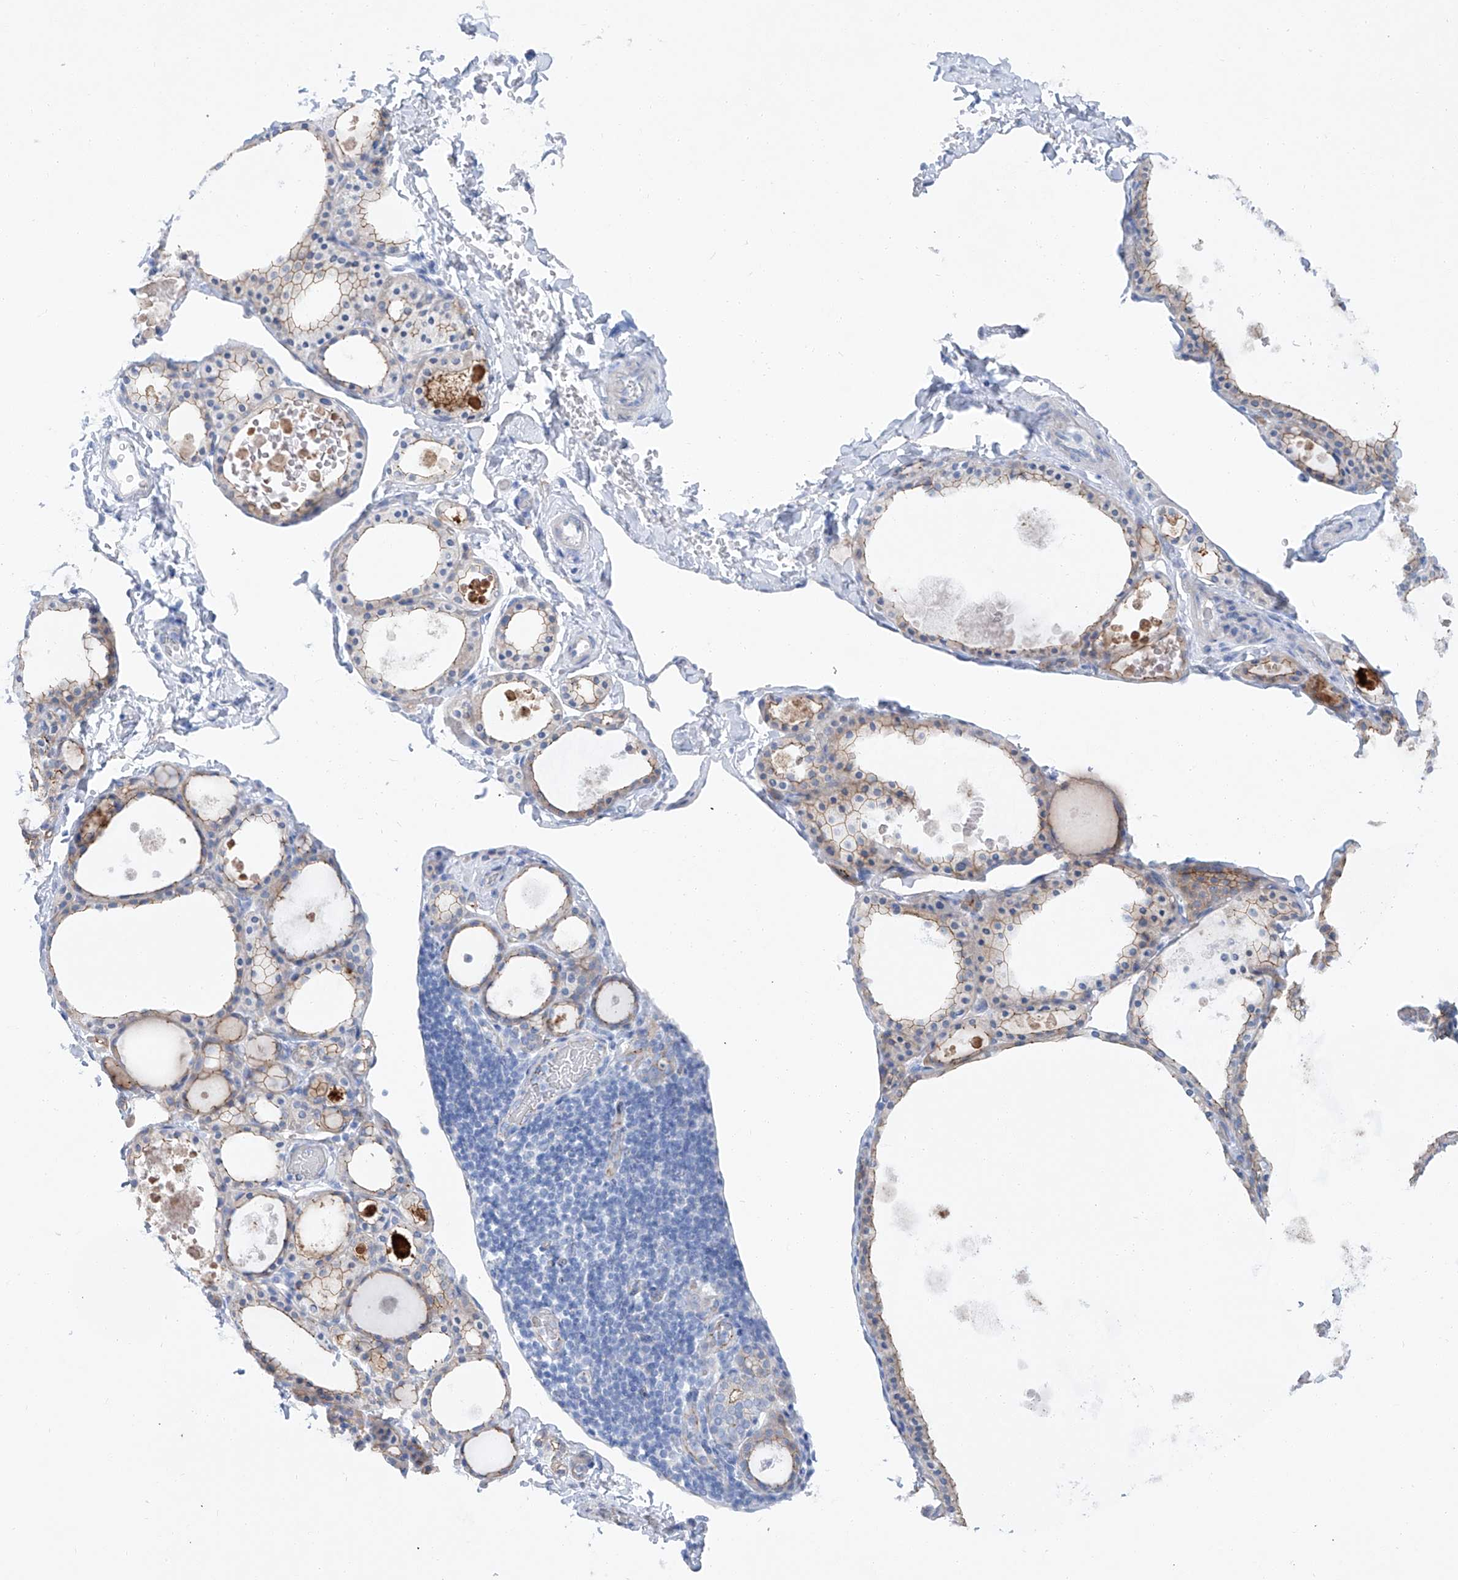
{"staining": {"intensity": "moderate", "quantity": "25%-75%", "location": "cytoplasmic/membranous"}, "tissue": "thyroid gland", "cell_type": "Glandular cells", "image_type": "normal", "snomed": [{"axis": "morphology", "description": "Normal tissue, NOS"}, {"axis": "topography", "description": "Thyroid gland"}], "caption": "A medium amount of moderate cytoplasmic/membranous expression is identified in approximately 25%-75% of glandular cells in normal thyroid gland. (DAB IHC with brightfield microscopy, high magnification).", "gene": "MAGI1", "patient": {"sex": "male", "age": 56}}